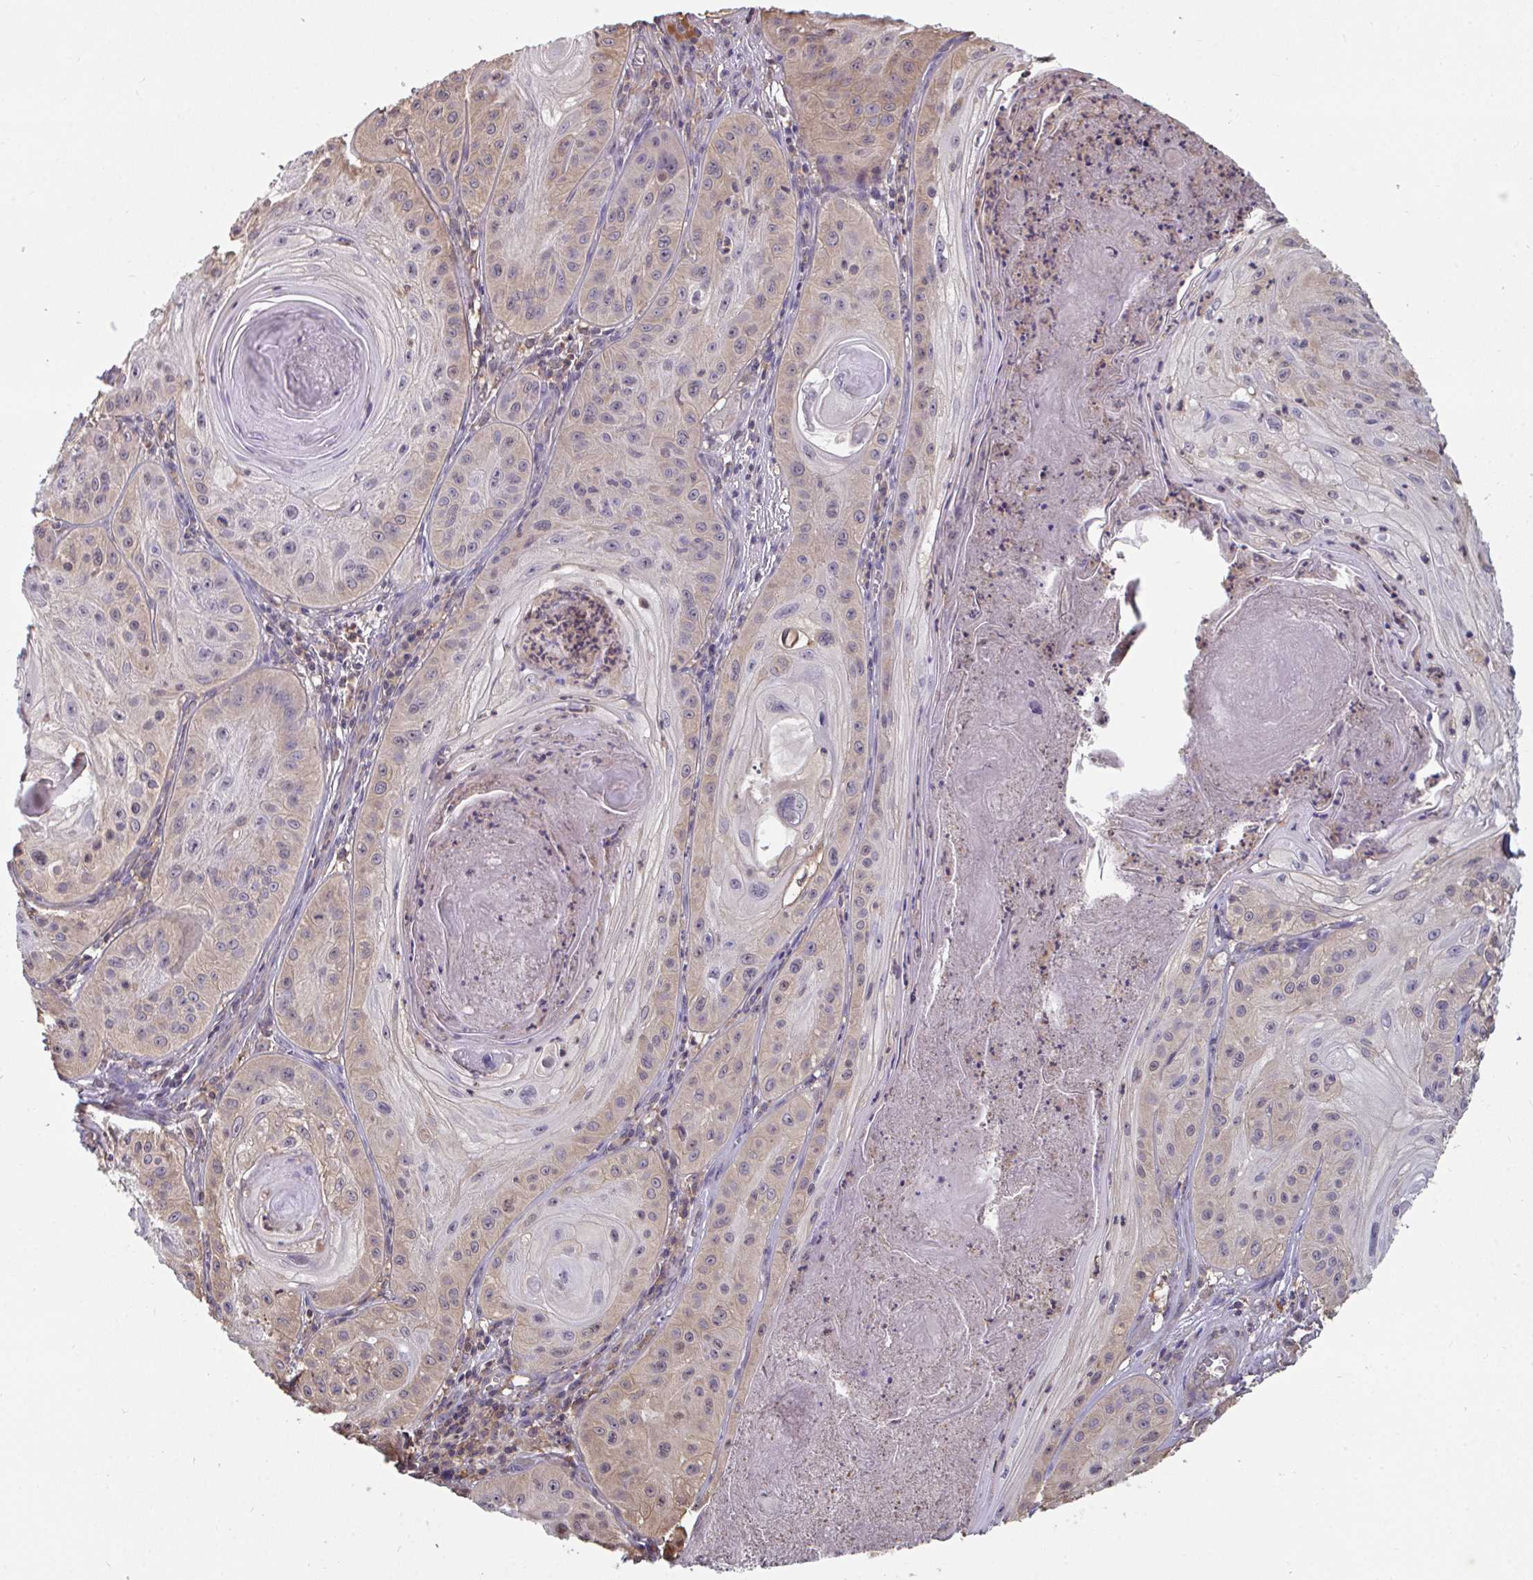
{"staining": {"intensity": "weak", "quantity": "25%-75%", "location": "cytoplasmic/membranous,nuclear"}, "tissue": "skin cancer", "cell_type": "Tumor cells", "image_type": "cancer", "snomed": [{"axis": "morphology", "description": "Squamous cell carcinoma, NOS"}, {"axis": "topography", "description": "Skin"}], "caption": "An immunohistochemistry micrograph of neoplastic tissue is shown. Protein staining in brown shows weak cytoplasmic/membranous and nuclear positivity in skin cancer (squamous cell carcinoma) within tumor cells.", "gene": "TTC9C", "patient": {"sex": "male", "age": 85}}